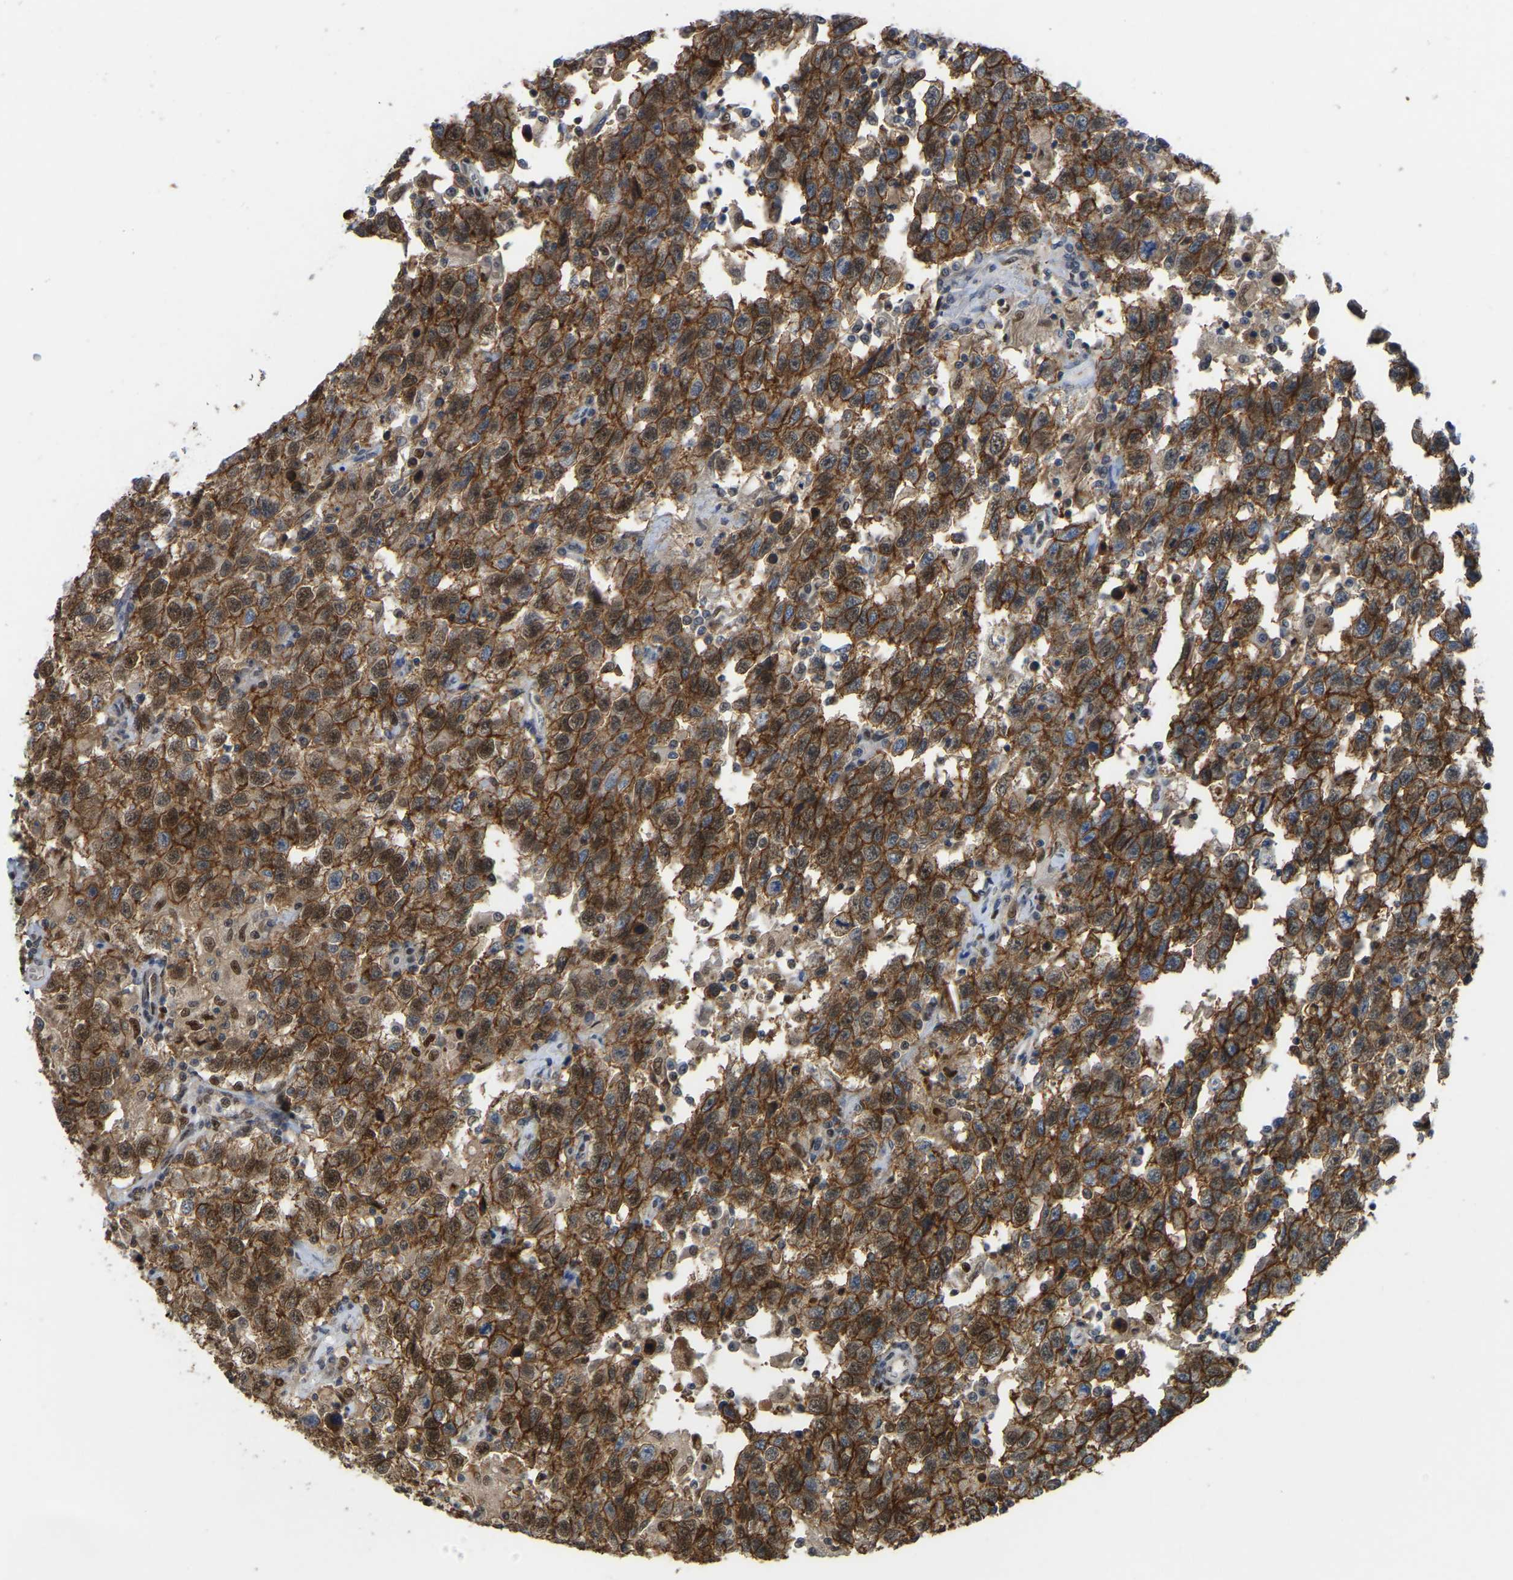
{"staining": {"intensity": "moderate", "quantity": ">75%", "location": "cytoplasmic/membranous,nuclear"}, "tissue": "testis cancer", "cell_type": "Tumor cells", "image_type": "cancer", "snomed": [{"axis": "morphology", "description": "Seminoma, NOS"}, {"axis": "topography", "description": "Testis"}], "caption": "Immunohistochemistry (IHC) image of neoplastic tissue: seminoma (testis) stained using immunohistochemistry (IHC) exhibits medium levels of moderate protein expression localized specifically in the cytoplasmic/membranous and nuclear of tumor cells, appearing as a cytoplasmic/membranous and nuclear brown color.", "gene": "KLRG2", "patient": {"sex": "male", "age": 41}}